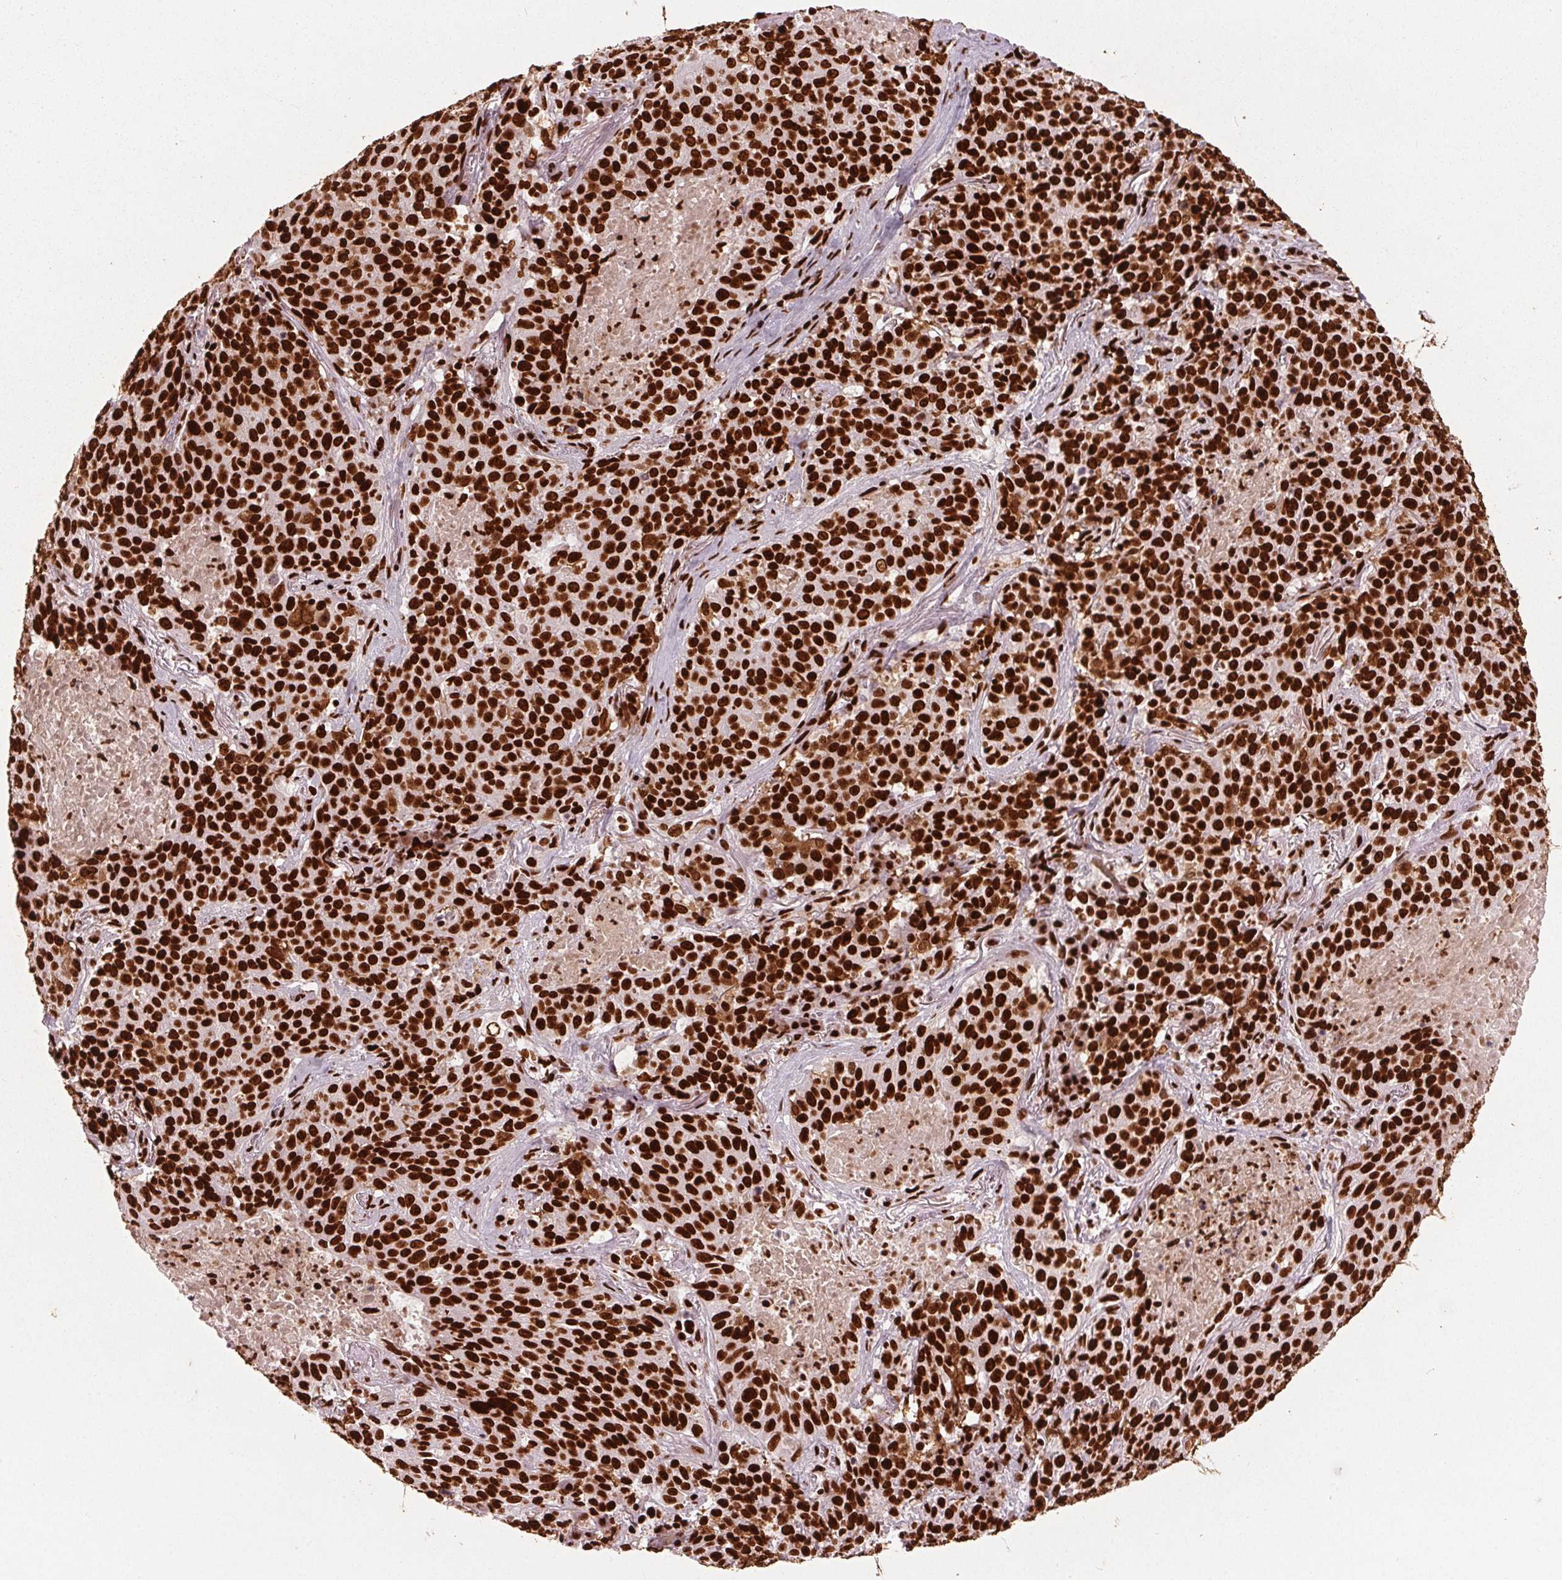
{"staining": {"intensity": "strong", "quantity": ">75%", "location": "nuclear"}, "tissue": "lung cancer", "cell_type": "Tumor cells", "image_type": "cancer", "snomed": [{"axis": "morphology", "description": "Squamous cell carcinoma, NOS"}, {"axis": "topography", "description": "Lung"}], "caption": "The immunohistochemical stain highlights strong nuclear expression in tumor cells of lung cancer (squamous cell carcinoma) tissue.", "gene": "BRD4", "patient": {"sex": "male", "age": 82}}